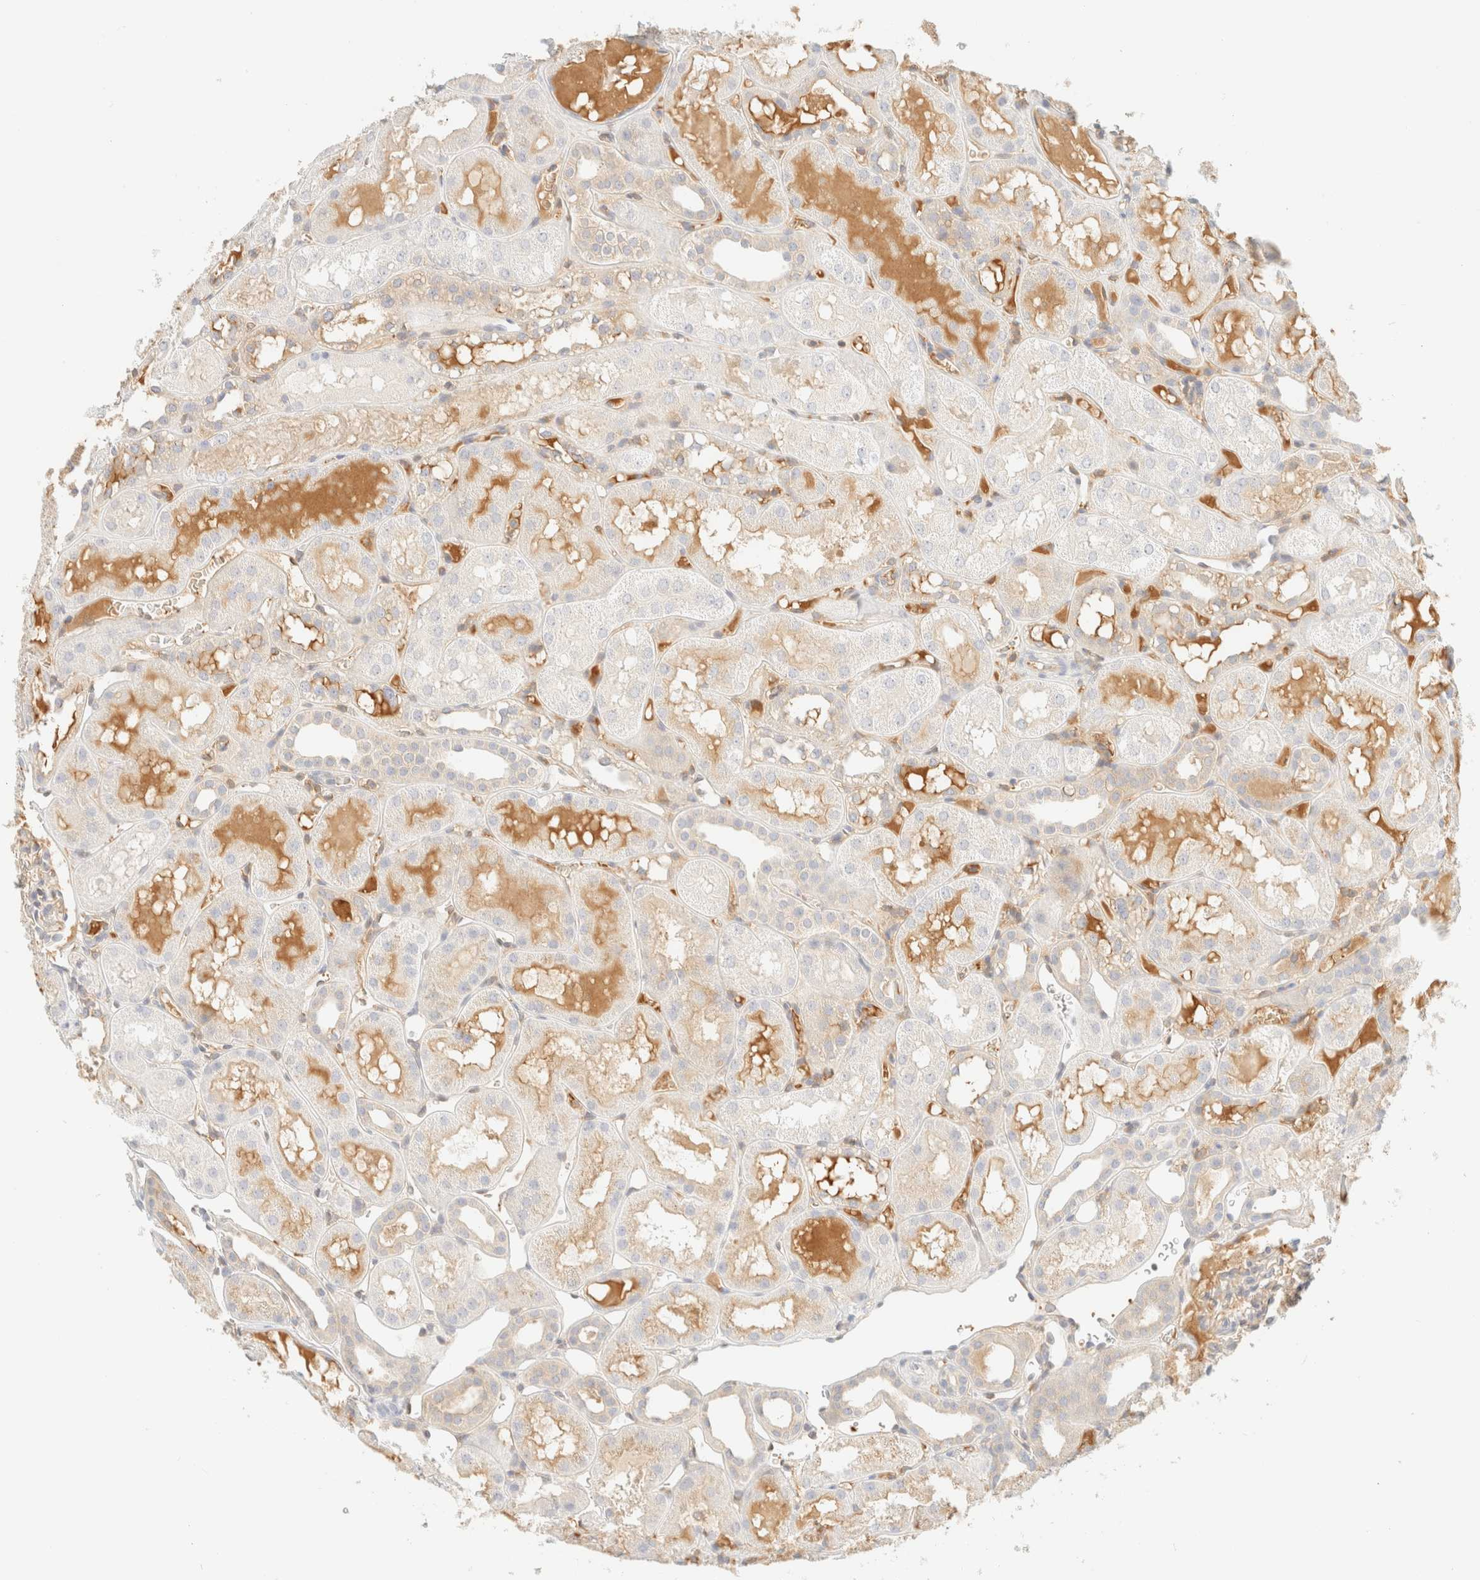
{"staining": {"intensity": "weak", "quantity": "<25%", "location": "cytoplasmic/membranous"}, "tissue": "kidney", "cell_type": "Cells in glomeruli", "image_type": "normal", "snomed": [{"axis": "morphology", "description": "Normal tissue, NOS"}, {"axis": "topography", "description": "Kidney"}, {"axis": "topography", "description": "Urinary bladder"}], "caption": "The micrograph exhibits no significant positivity in cells in glomeruli of kidney. (Stains: DAB immunohistochemistry with hematoxylin counter stain, Microscopy: brightfield microscopy at high magnification).", "gene": "FHOD1", "patient": {"sex": "male", "age": 16}}